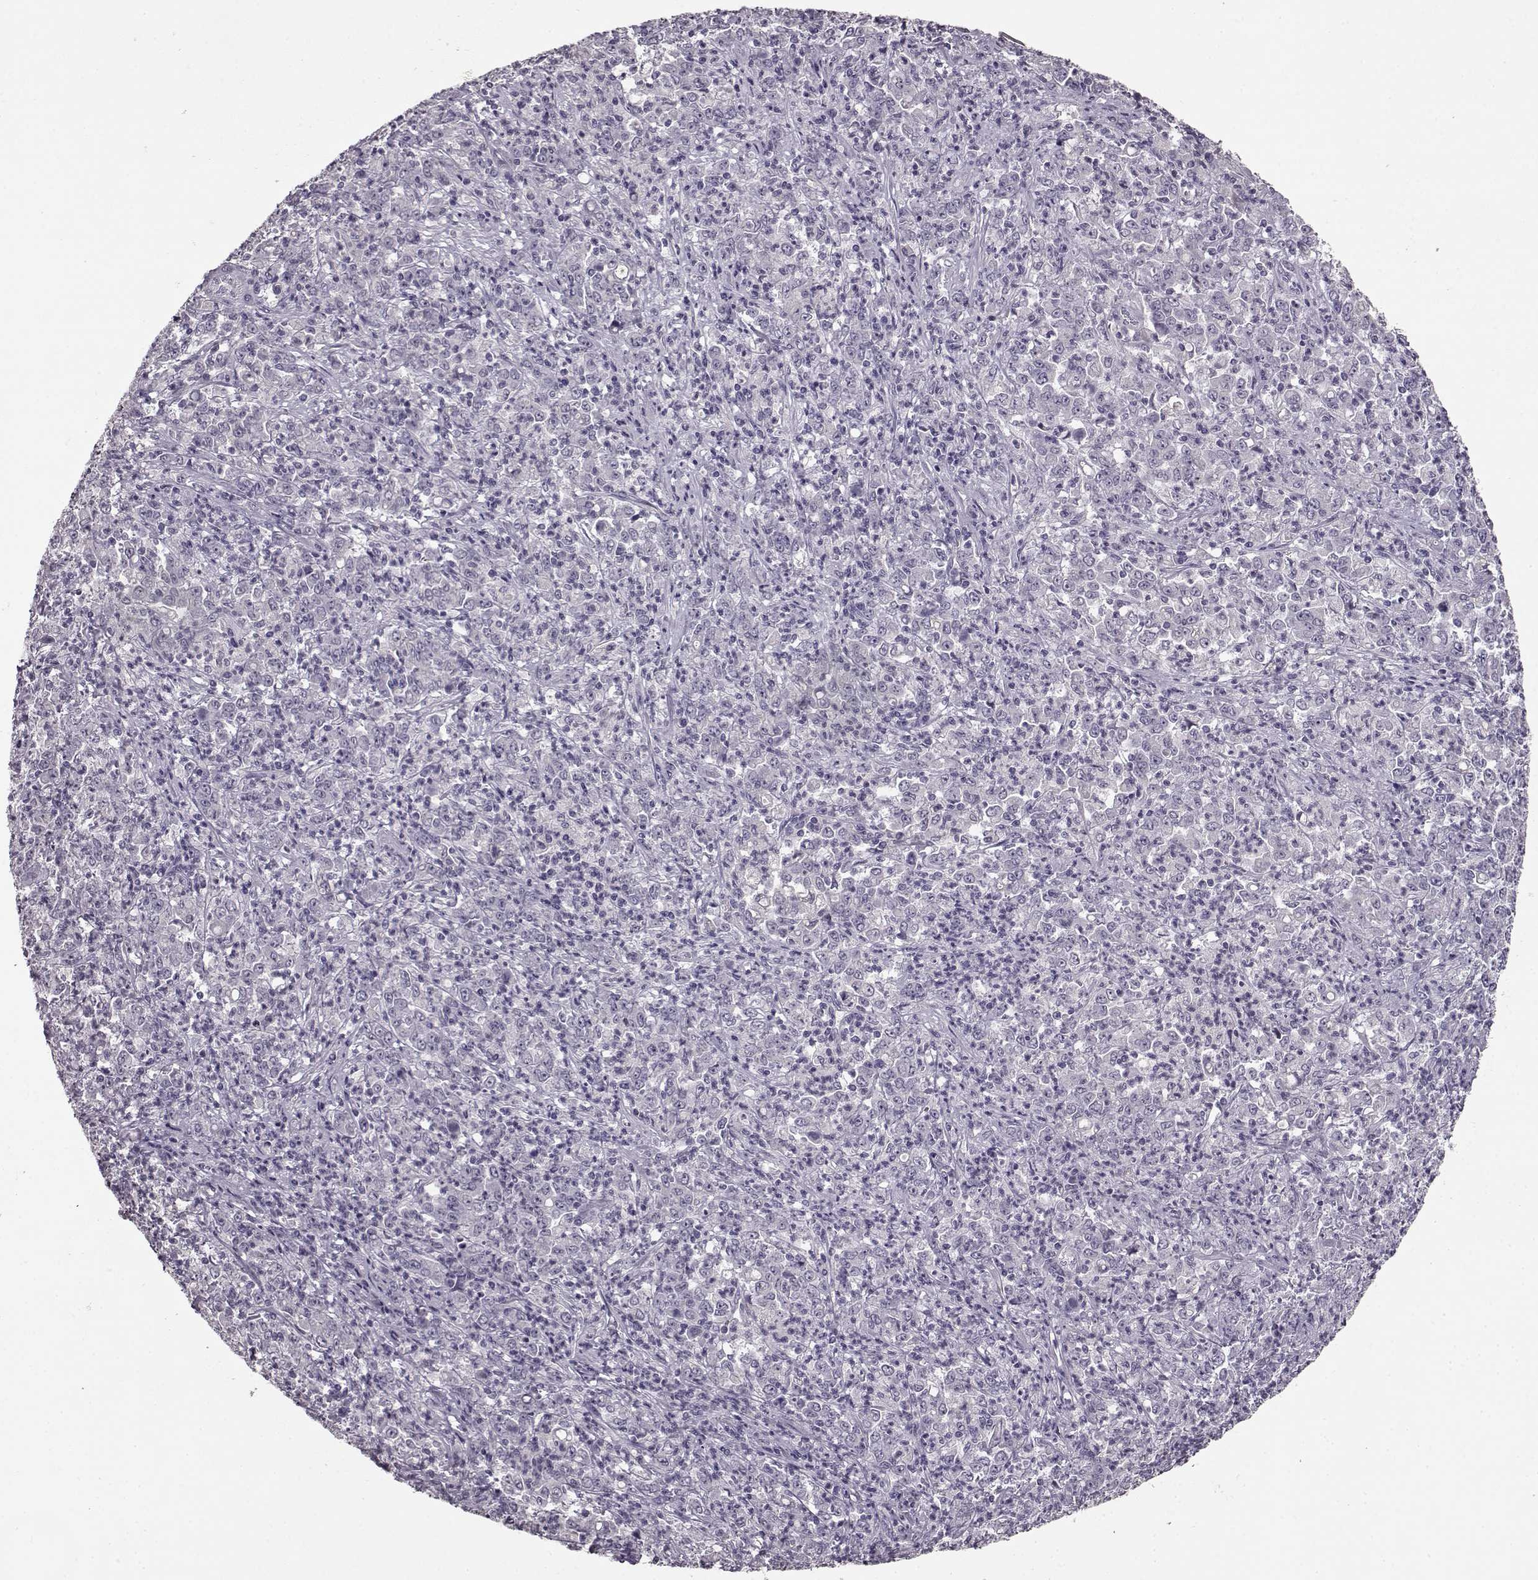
{"staining": {"intensity": "negative", "quantity": "none", "location": "none"}, "tissue": "stomach cancer", "cell_type": "Tumor cells", "image_type": "cancer", "snomed": [{"axis": "morphology", "description": "Adenocarcinoma, NOS"}, {"axis": "topography", "description": "Stomach, lower"}], "caption": "A high-resolution photomicrograph shows immunohistochemistry (IHC) staining of stomach cancer, which exhibits no significant positivity in tumor cells. The staining was performed using DAB to visualize the protein expression in brown, while the nuclei were stained in blue with hematoxylin (Magnification: 20x).", "gene": "FSHB", "patient": {"sex": "female", "age": 71}}